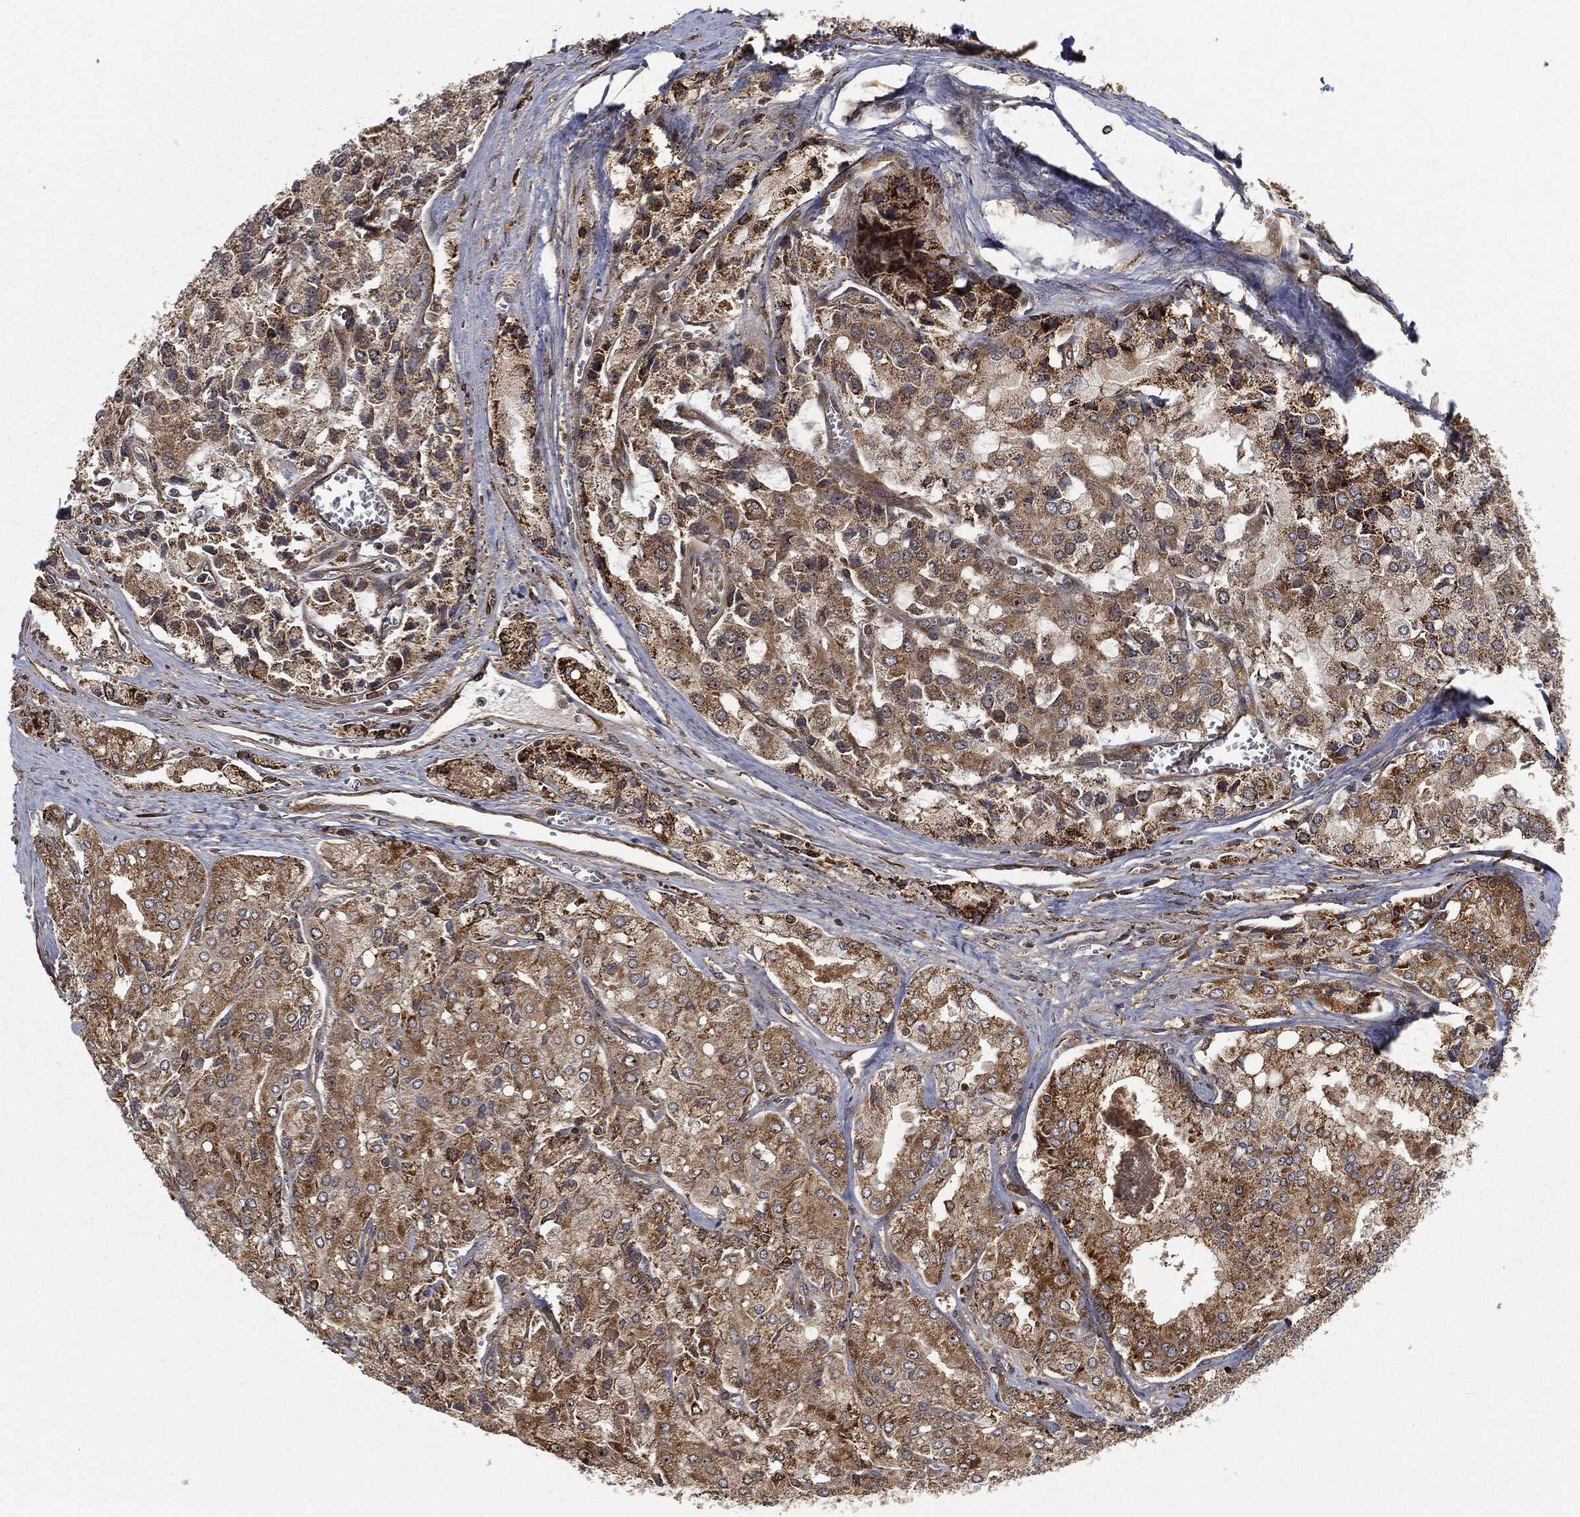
{"staining": {"intensity": "moderate", "quantity": ">75%", "location": "cytoplasmic/membranous"}, "tissue": "prostate cancer", "cell_type": "Tumor cells", "image_type": "cancer", "snomed": [{"axis": "morphology", "description": "Adenocarcinoma, NOS"}, {"axis": "topography", "description": "Prostate and seminal vesicle, NOS"}, {"axis": "topography", "description": "Prostate"}], "caption": "Immunohistochemical staining of human prostate cancer (adenocarcinoma) exhibits moderate cytoplasmic/membranous protein staining in approximately >75% of tumor cells.", "gene": "RFTN1", "patient": {"sex": "male", "age": 67}}